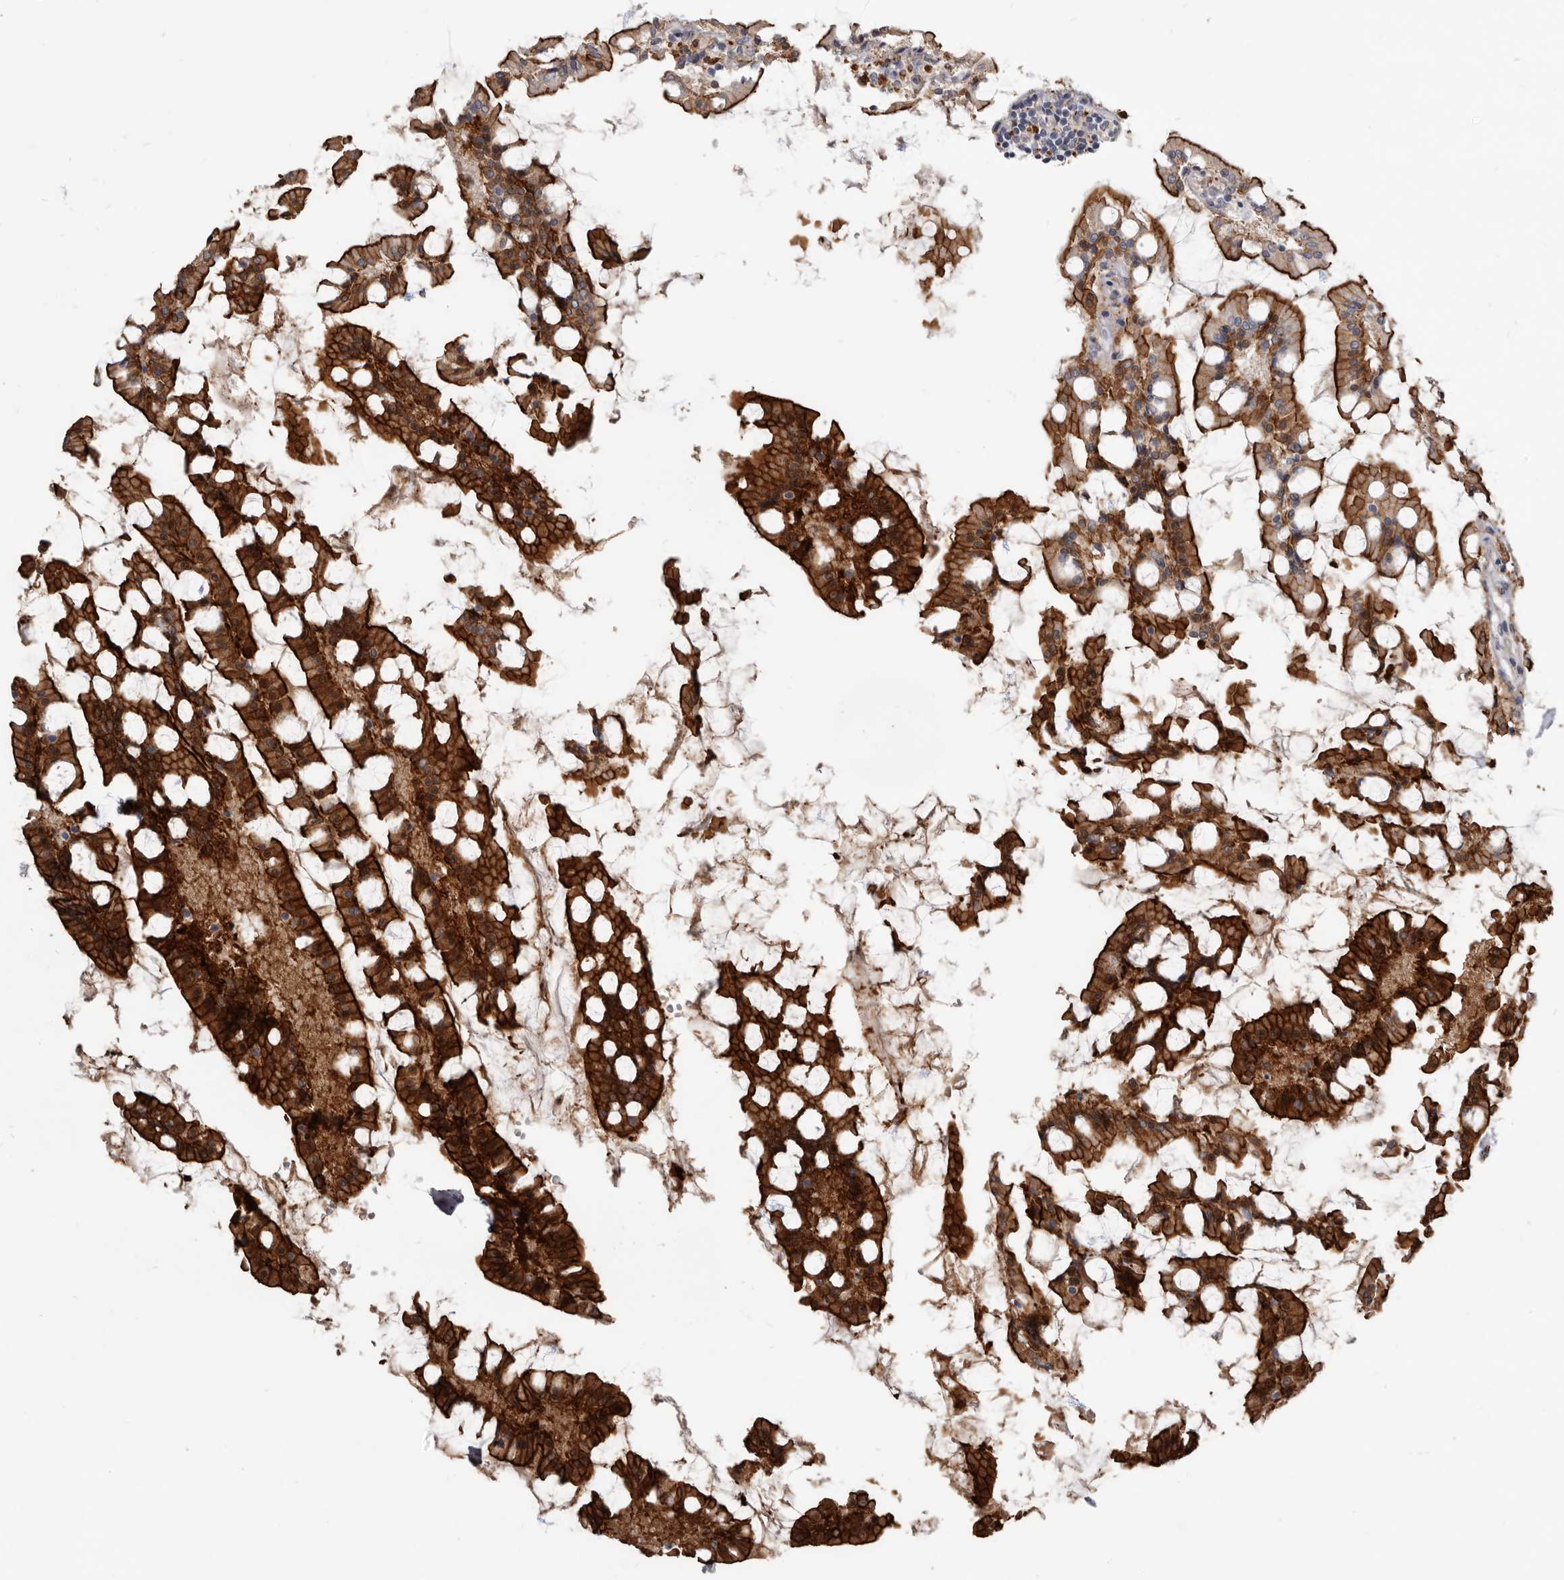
{"staining": {"intensity": "strong", "quantity": ">75%", "location": "cytoplasmic/membranous"}, "tissue": "small intestine", "cell_type": "Glandular cells", "image_type": "normal", "snomed": [{"axis": "morphology", "description": "Normal tissue, NOS"}, {"axis": "topography", "description": "Small intestine"}], "caption": "Protein expression analysis of benign human small intestine reveals strong cytoplasmic/membranous staining in about >75% of glandular cells.", "gene": "CGN", "patient": {"sex": "male", "age": 41}}